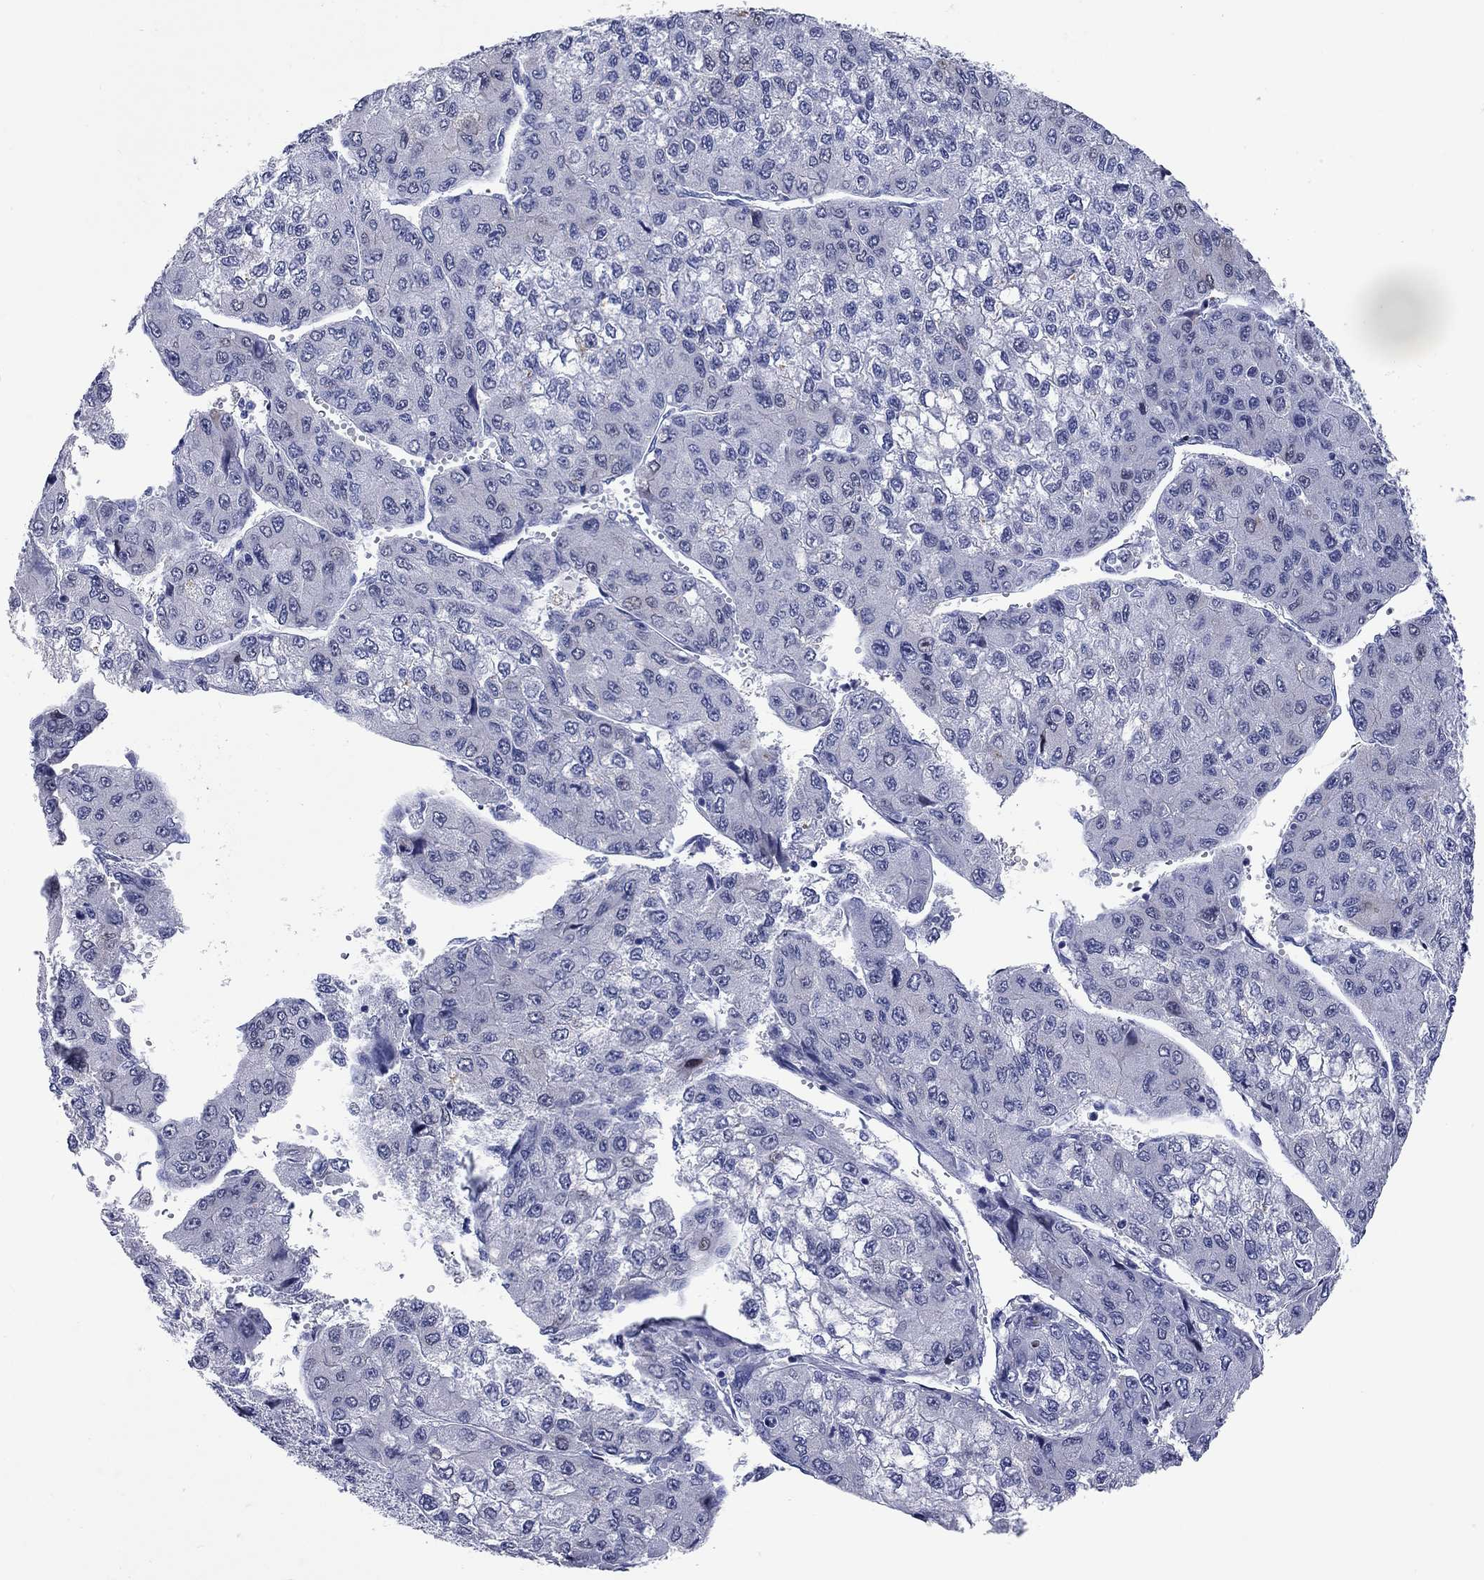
{"staining": {"intensity": "negative", "quantity": "none", "location": "none"}, "tissue": "liver cancer", "cell_type": "Tumor cells", "image_type": "cancer", "snomed": [{"axis": "morphology", "description": "Carcinoma, Hepatocellular, NOS"}, {"axis": "topography", "description": "Liver"}], "caption": "DAB (3,3'-diaminobenzidine) immunohistochemical staining of liver cancer displays no significant staining in tumor cells.", "gene": "CCNA1", "patient": {"sex": "female", "age": 66}}